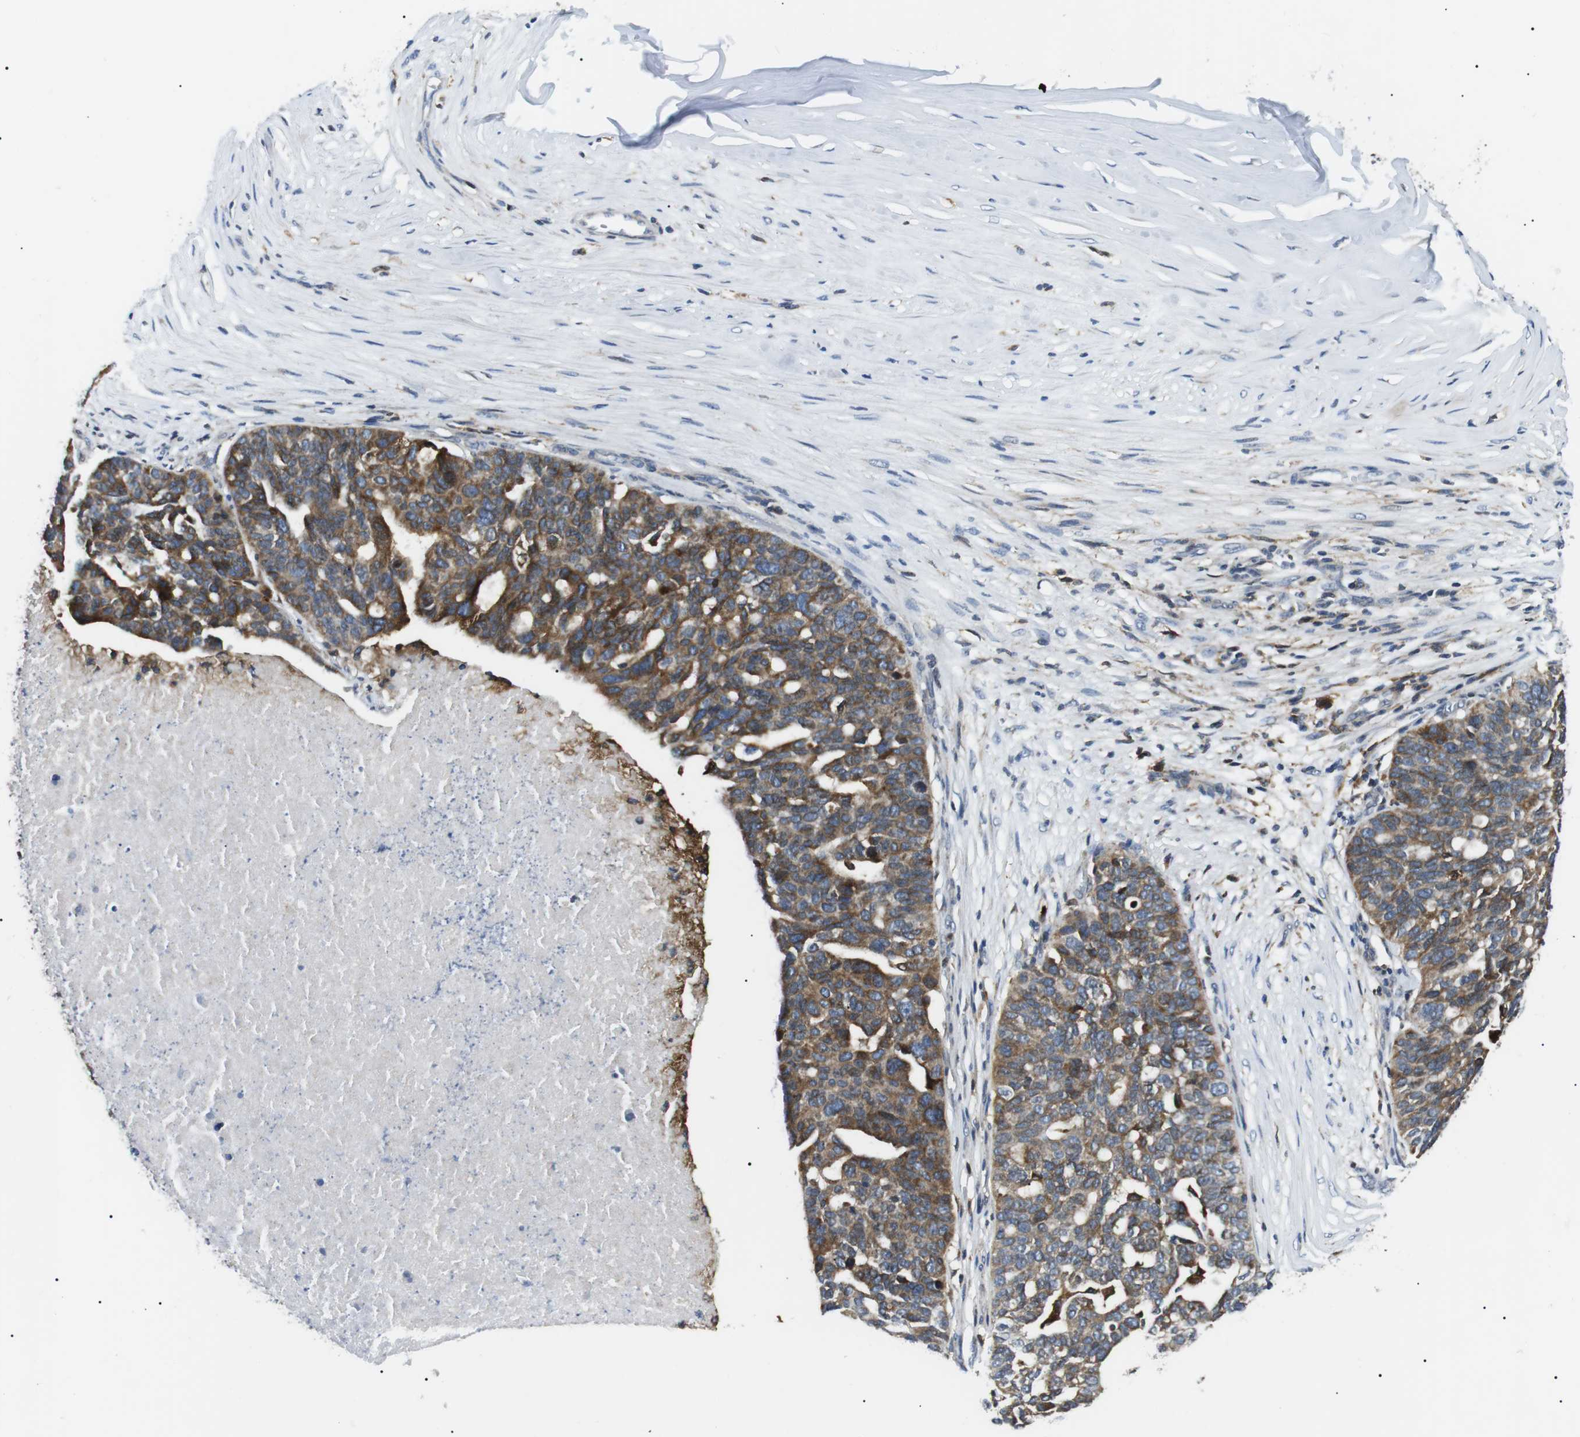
{"staining": {"intensity": "moderate", "quantity": "25%-75%", "location": "cytoplasmic/membranous"}, "tissue": "ovarian cancer", "cell_type": "Tumor cells", "image_type": "cancer", "snomed": [{"axis": "morphology", "description": "Cystadenocarcinoma, serous, NOS"}, {"axis": "topography", "description": "Ovary"}], "caption": "Approximately 25%-75% of tumor cells in human ovarian cancer (serous cystadenocarcinoma) demonstrate moderate cytoplasmic/membranous protein positivity as visualized by brown immunohistochemical staining.", "gene": "RAB9A", "patient": {"sex": "female", "age": 59}}